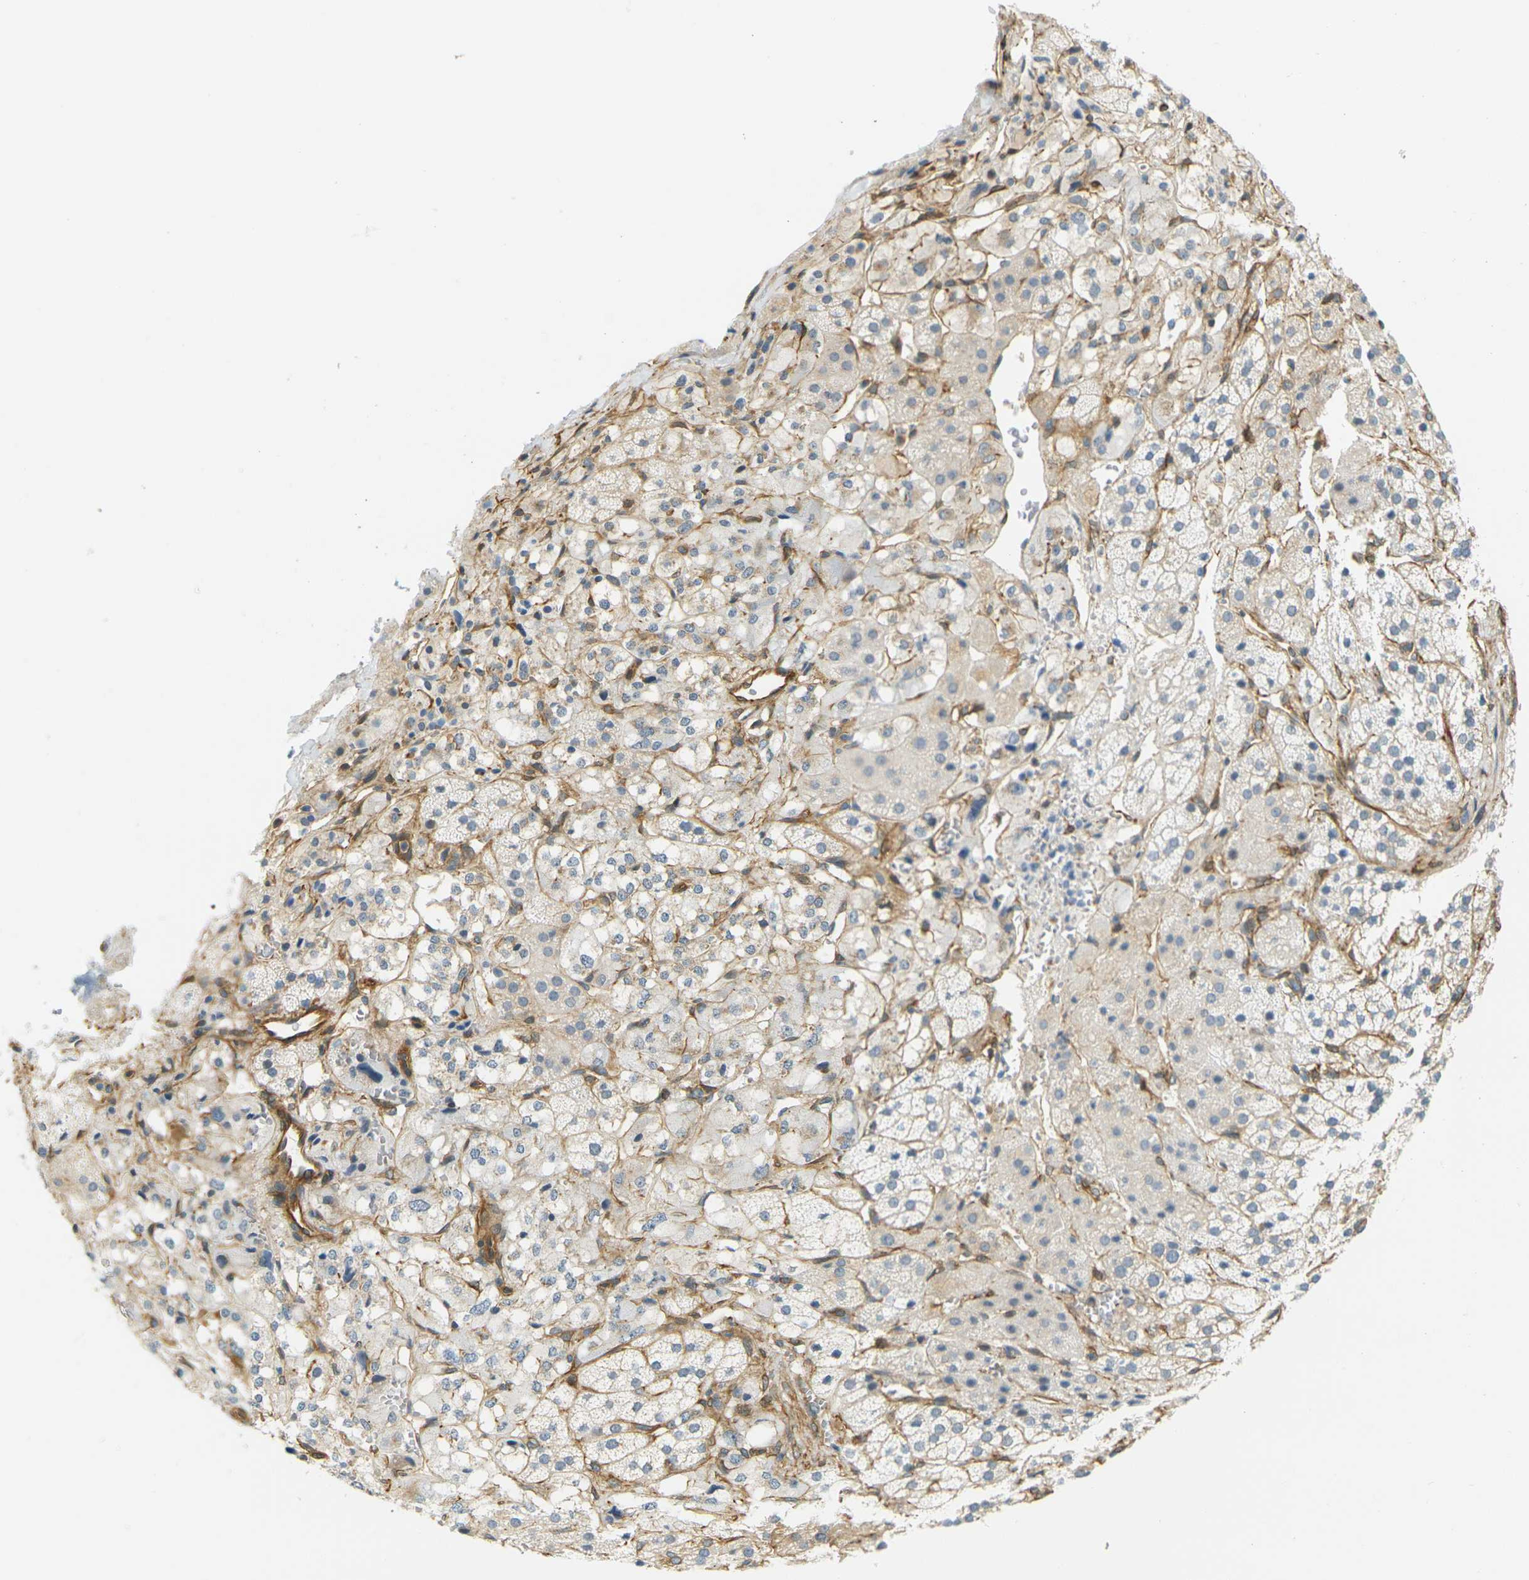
{"staining": {"intensity": "moderate", "quantity": "25%-75%", "location": "cytoplasmic/membranous"}, "tissue": "adrenal gland", "cell_type": "Glandular cells", "image_type": "normal", "snomed": [{"axis": "morphology", "description": "Normal tissue, NOS"}, {"axis": "topography", "description": "Adrenal gland"}], "caption": "Glandular cells show medium levels of moderate cytoplasmic/membranous expression in approximately 25%-75% of cells in unremarkable adrenal gland. (Brightfield microscopy of DAB IHC at high magnification).", "gene": "CYTH3", "patient": {"sex": "male", "age": 56}}